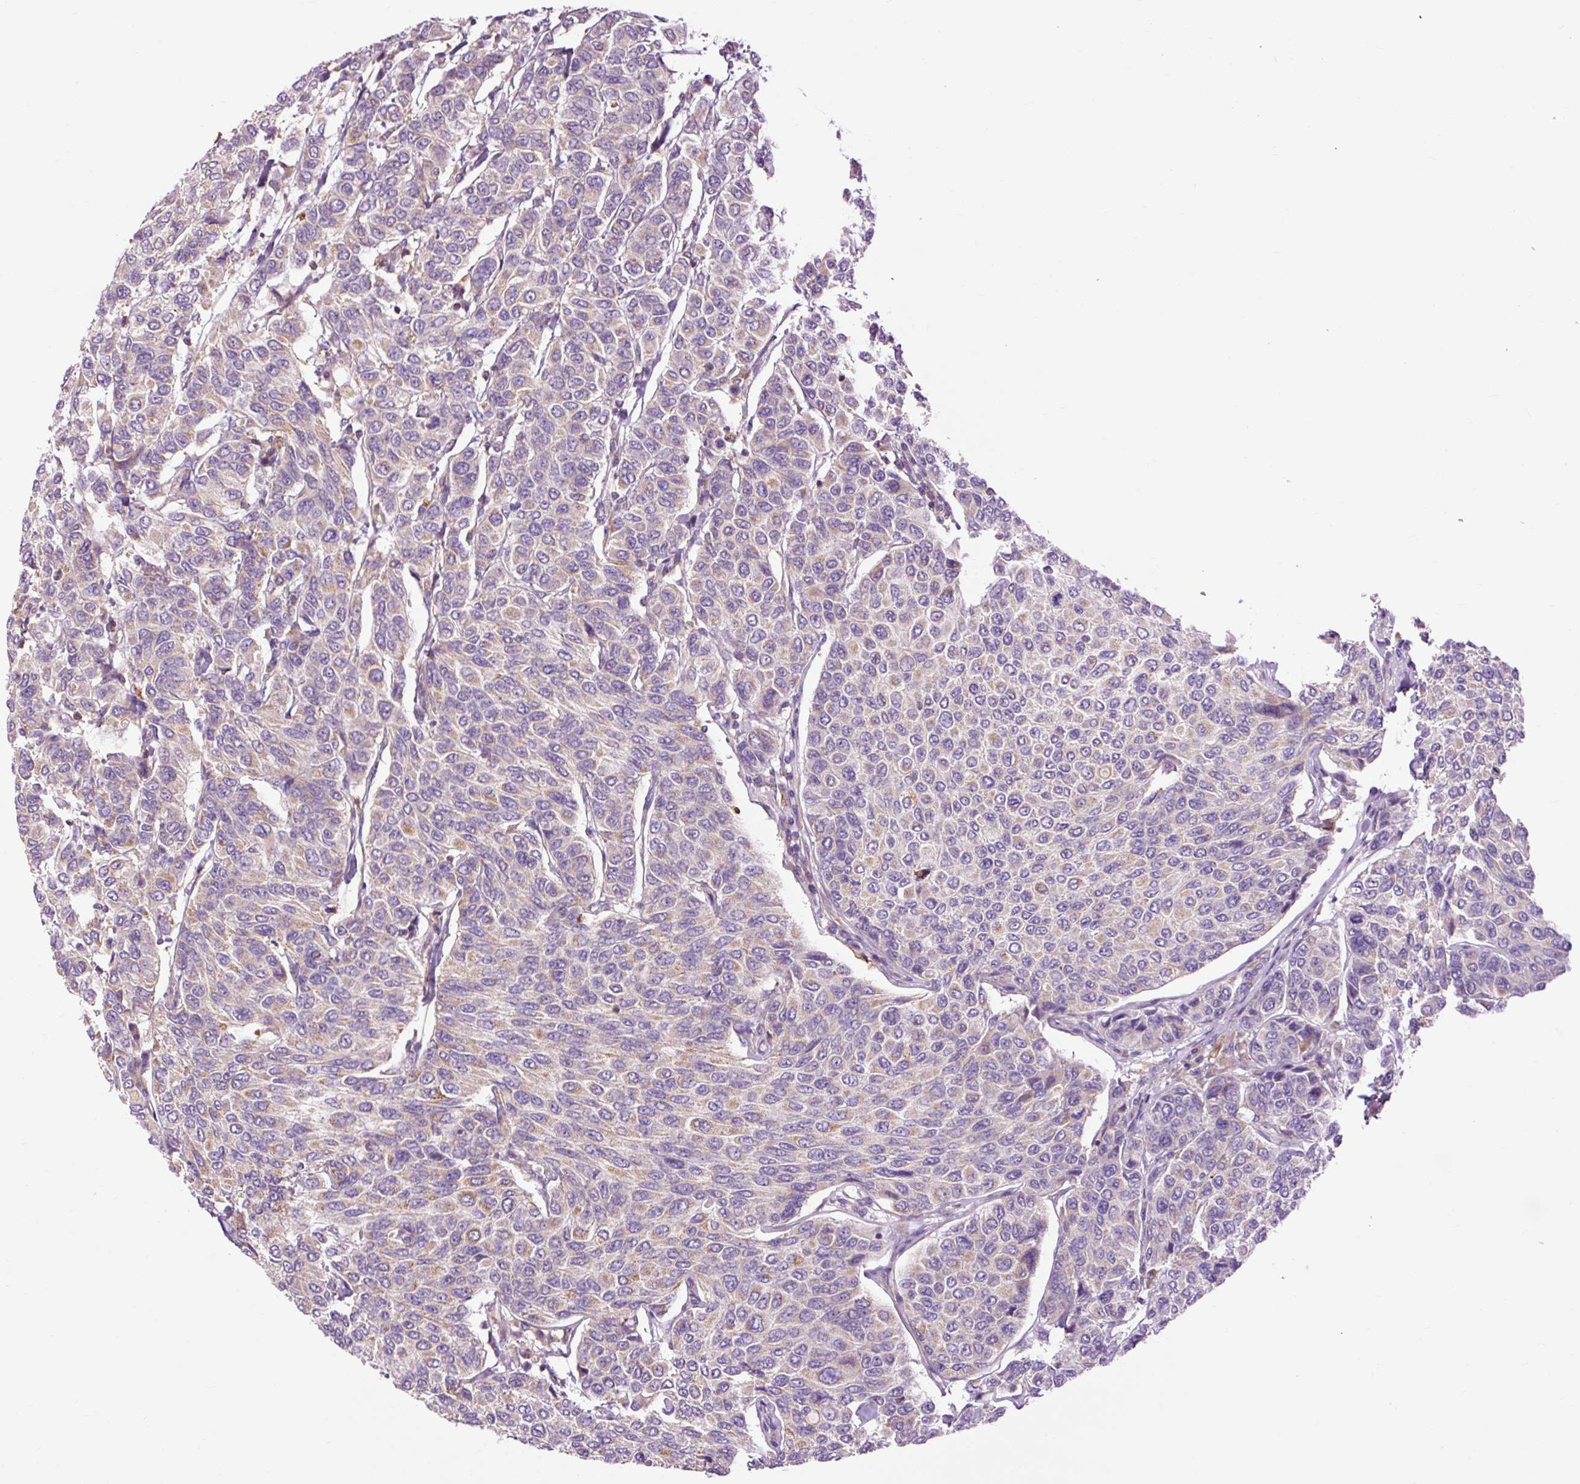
{"staining": {"intensity": "weak", "quantity": ">75%", "location": "cytoplasmic/membranous"}, "tissue": "breast cancer", "cell_type": "Tumor cells", "image_type": "cancer", "snomed": [{"axis": "morphology", "description": "Duct carcinoma"}, {"axis": "topography", "description": "Breast"}], "caption": "Tumor cells show weak cytoplasmic/membranous expression in about >75% of cells in breast infiltrating ductal carcinoma.", "gene": "CD83", "patient": {"sex": "female", "age": 55}}